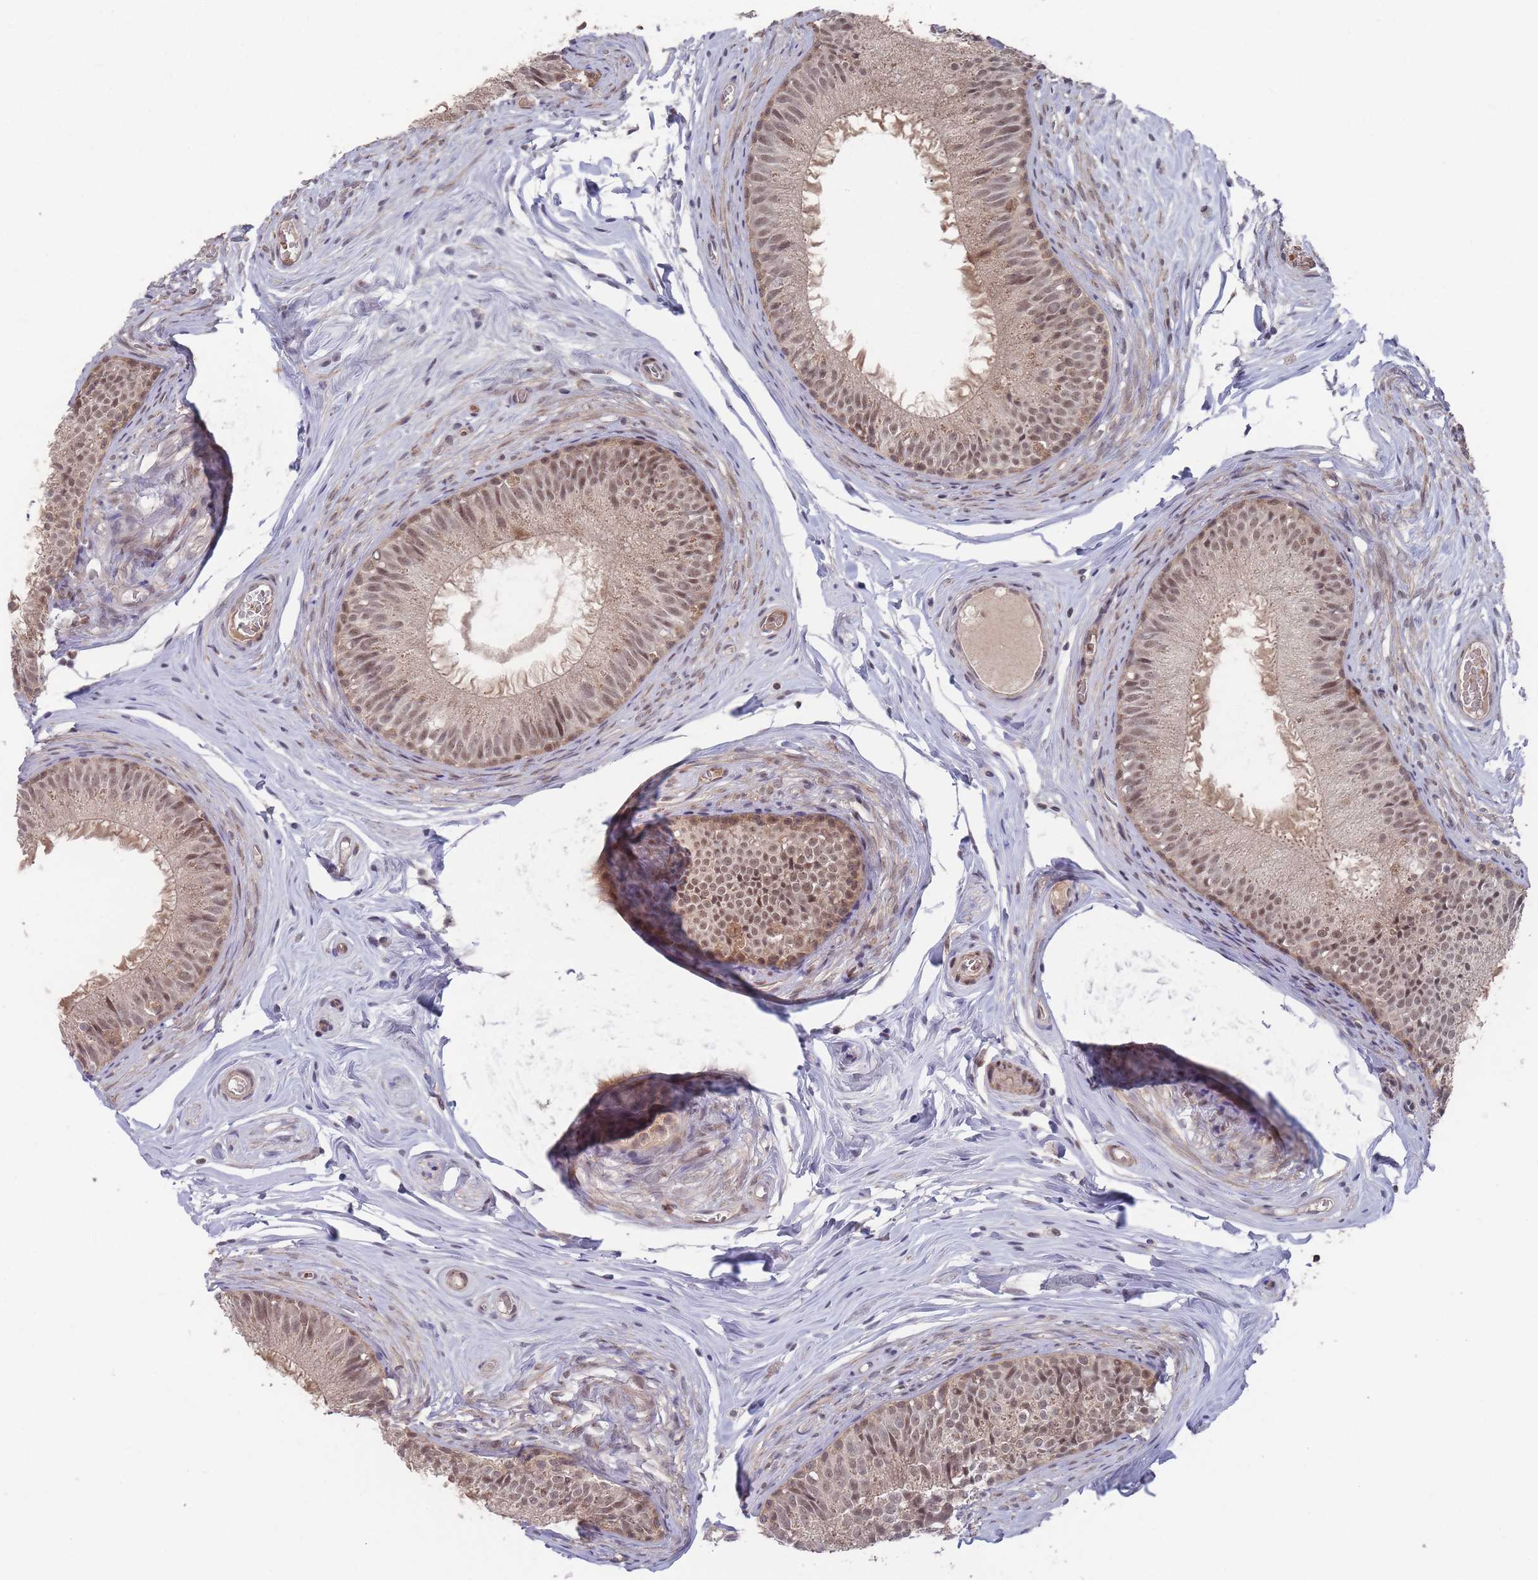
{"staining": {"intensity": "moderate", "quantity": ">75%", "location": "nuclear"}, "tissue": "epididymis", "cell_type": "Glandular cells", "image_type": "normal", "snomed": [{"axis": "morphology", "description": "Normal tissue, NOS"}, {"axis": "topography", "description": "Epididymis"}], "caption": "High-power microscopy captured an immunohistochemistry micrograph of benign epididymis, revealing moderate nuclear positivity in approximately >75% of glandular cells.", "gene": "SF3B1", "patient": {"sex": "male", "age": 25}}